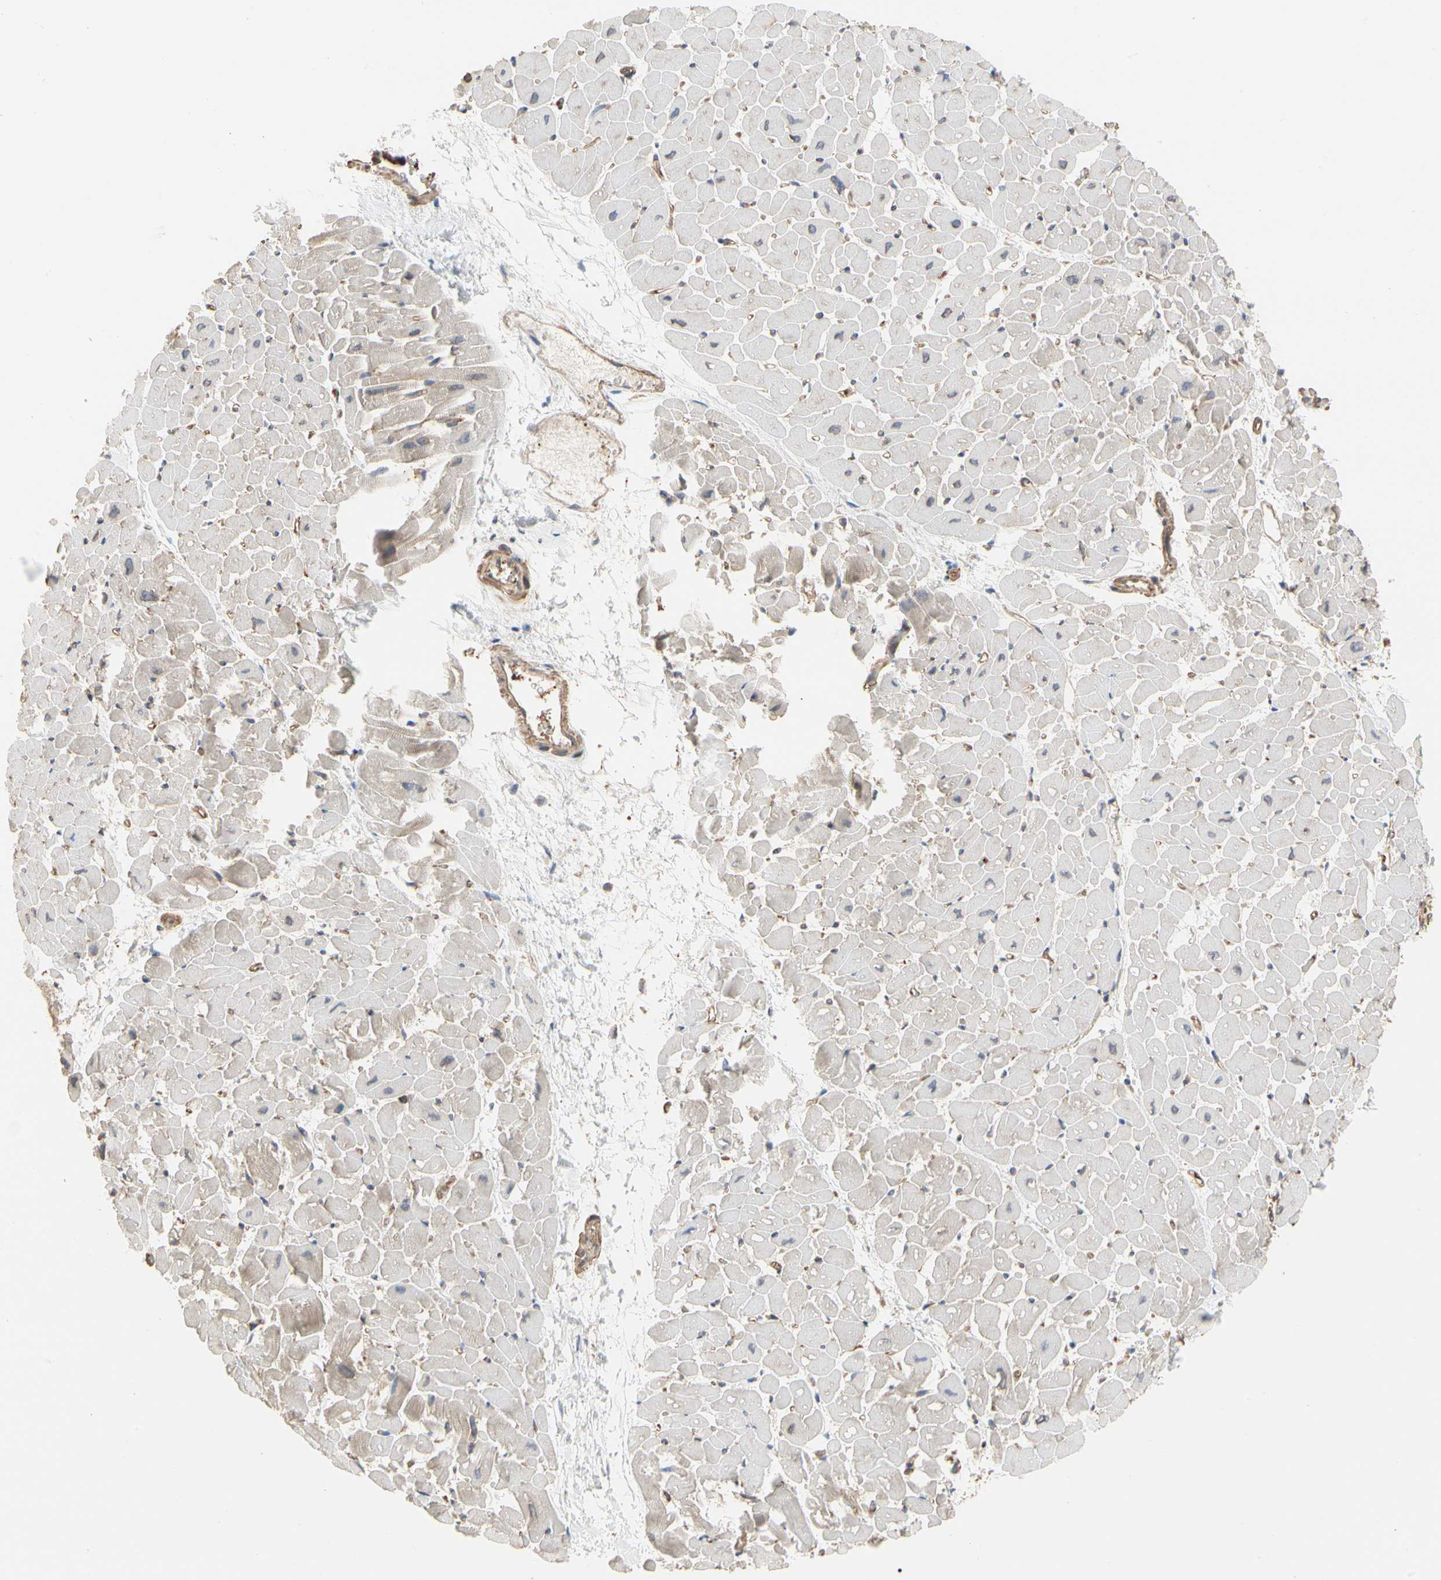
{"staining": {"intensity": "weak", "quantity": "<25%", "location": "cytoplasmic/membranous"}, "tissue": "heart muscle", "cell_type": "Cardiomyocytes", "image_type": "normal", "snomed": [{"axis": "morphology", "description": "Normal tissue, NOS"}, {"axis": "topography", "description": "Heart"}], "caption": "Immunohistochemical staining of benign human heart muscle displays no significant expression in cardiomyocytes.", "gene": "PDZK1", "patient": {"sex": "male", "age": 45}}